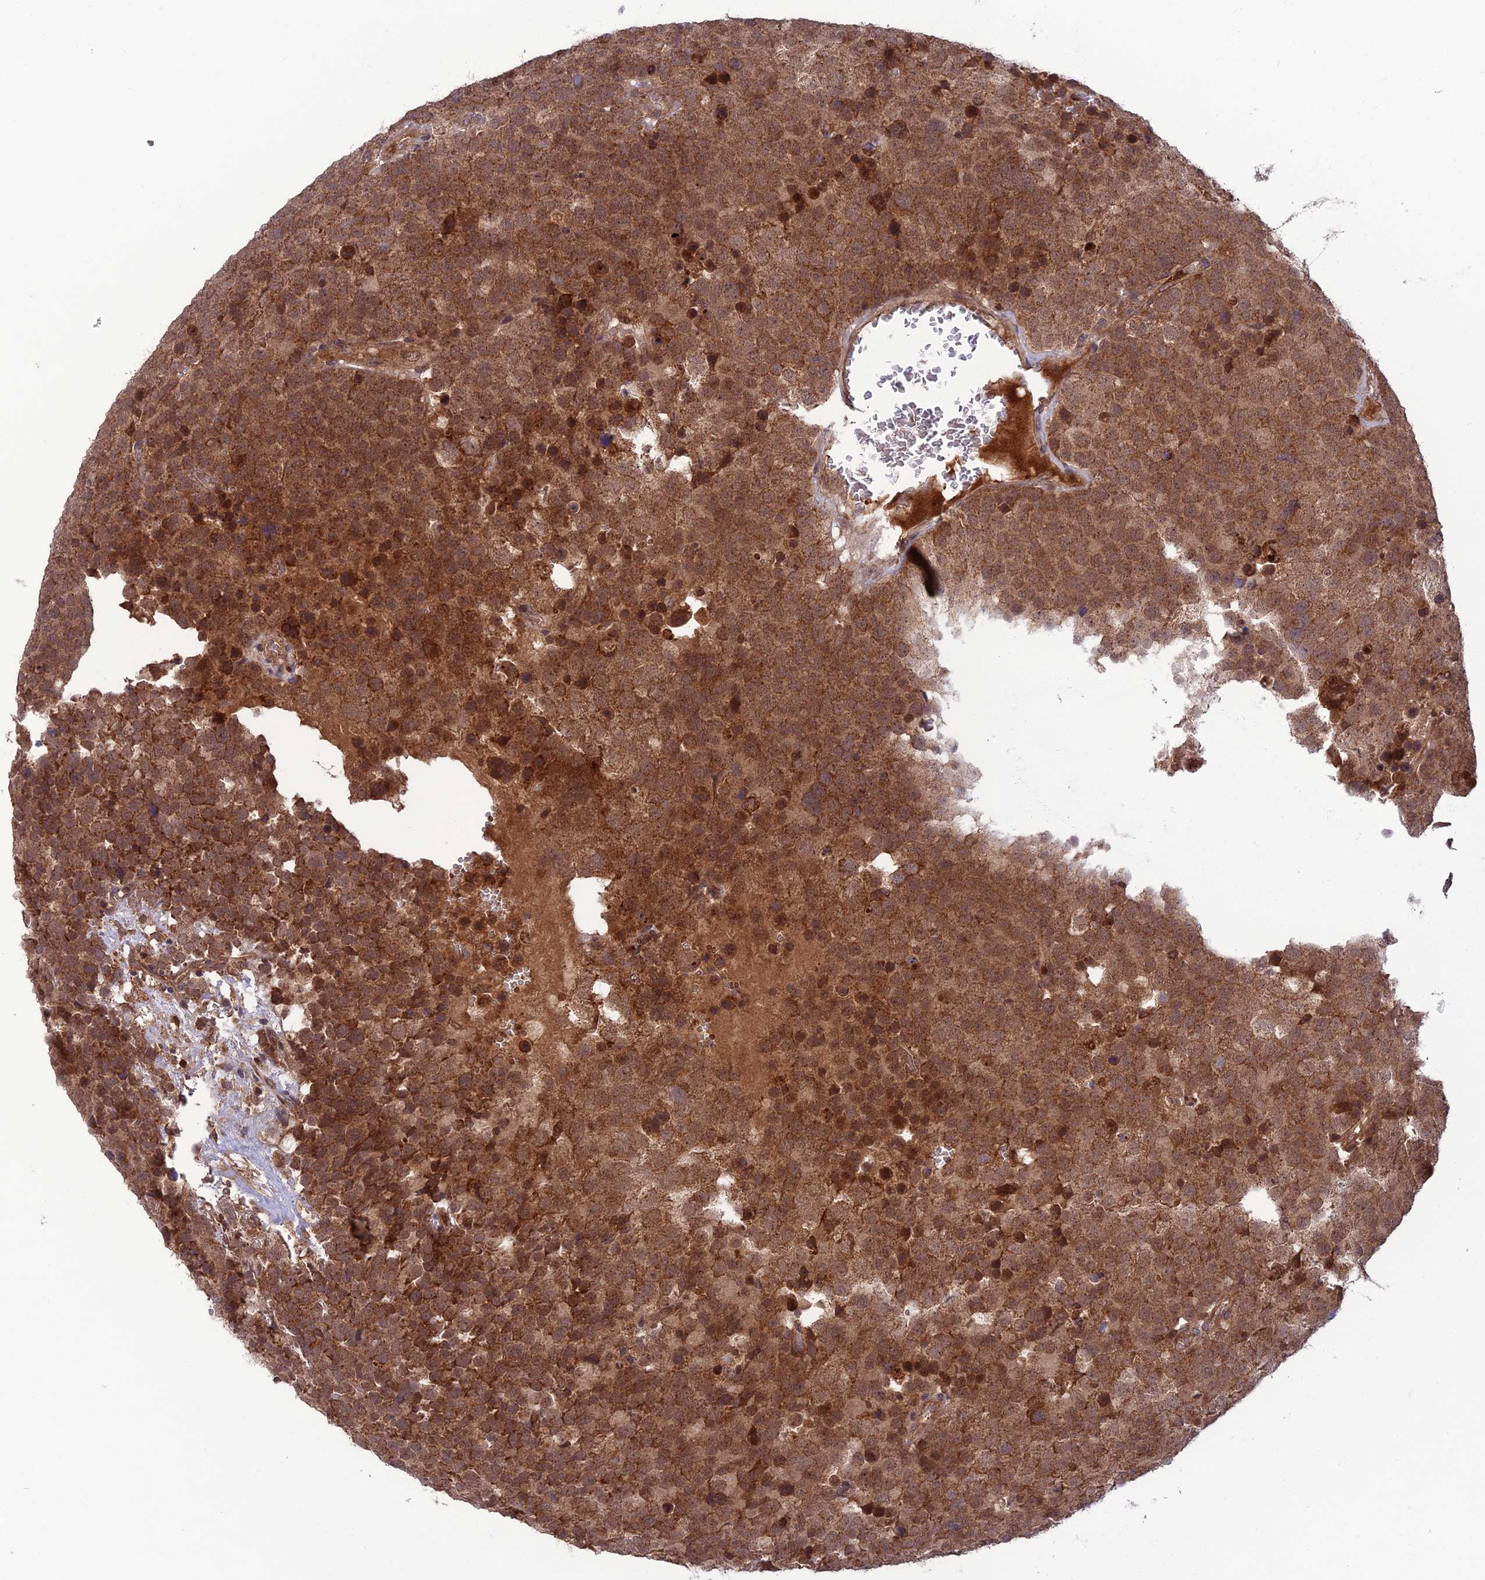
{"staining": {"intensity": "moderate", "quantity": ">75%", "location": "cytoplasmic/membranous,nuclear"}, "tissue": "testis cancer", "cell_type": "Tumor cells", "image_type": "cancer", "snomed": [{"axis": "morphology", "description": "Seminoma, NOS"}, {"axis": "topography", "description": "Testis"}], "caption": "This is an image of immunohistochemistry (IHC) staining of testis seminoma, which shows moderate expression in the cytoplasmic/membranous and nuclear of tumor cells.", "gene": "NDUFC1", "patient": {"sex": "male", "age": 71}}